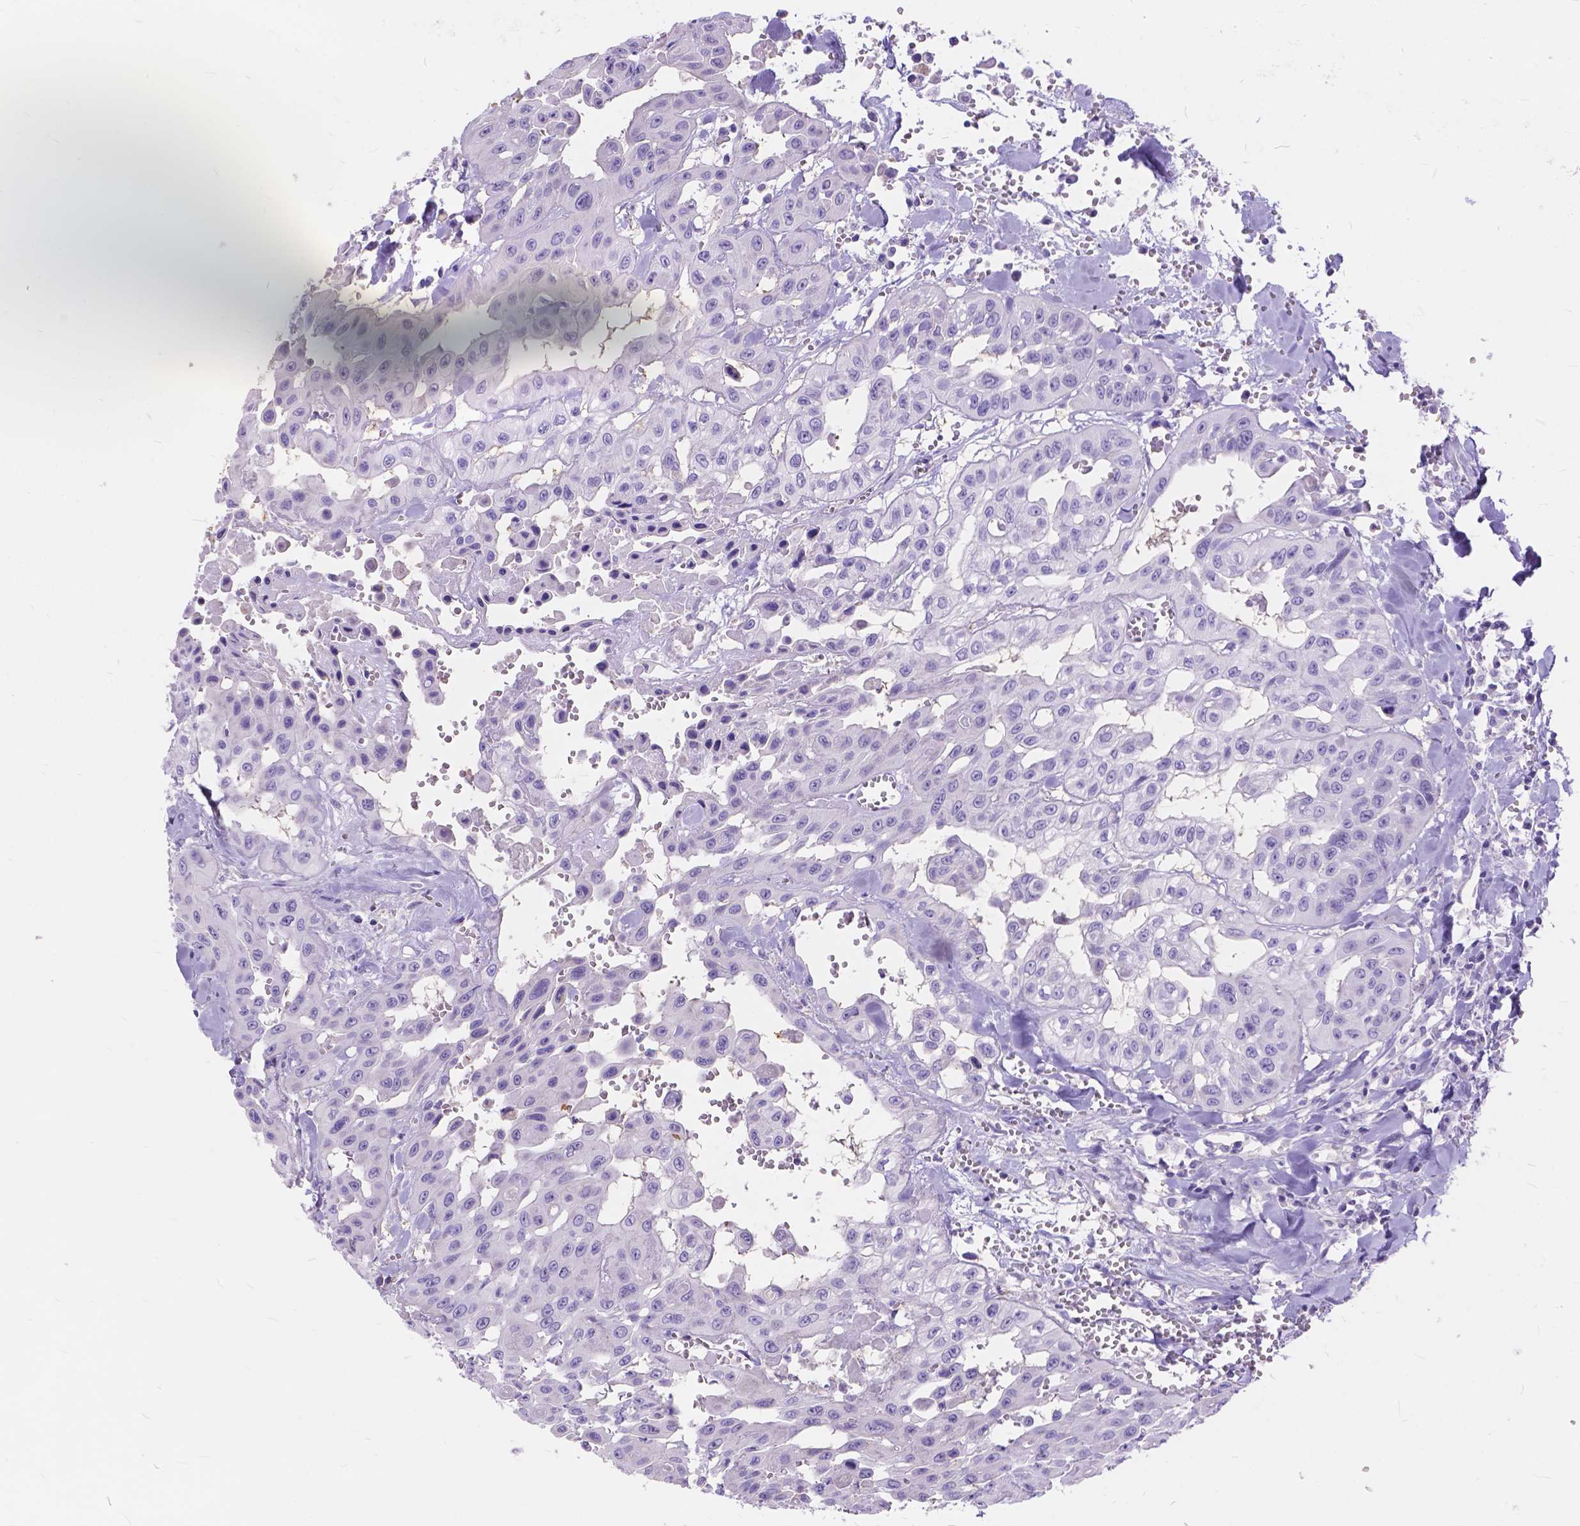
{"staining": {"intensity": "negative", "quantity": "none", "location": "none"}, "tissue": "head and neck cancer", "cell_type": "Tumor cells", "image_type": "cancer", "snomed": [{"axis": "morphology", "description": "Adenocarcinoma, NOS"}, {"axis": "topography", "description": "Head-Neck"}], "caption": "Immunohistochemical staining of human head and neck cancer reveals no significant expression in tumor cells.", "gene": "FOXL2", "patient": {"sex": "male", "age": 73}}